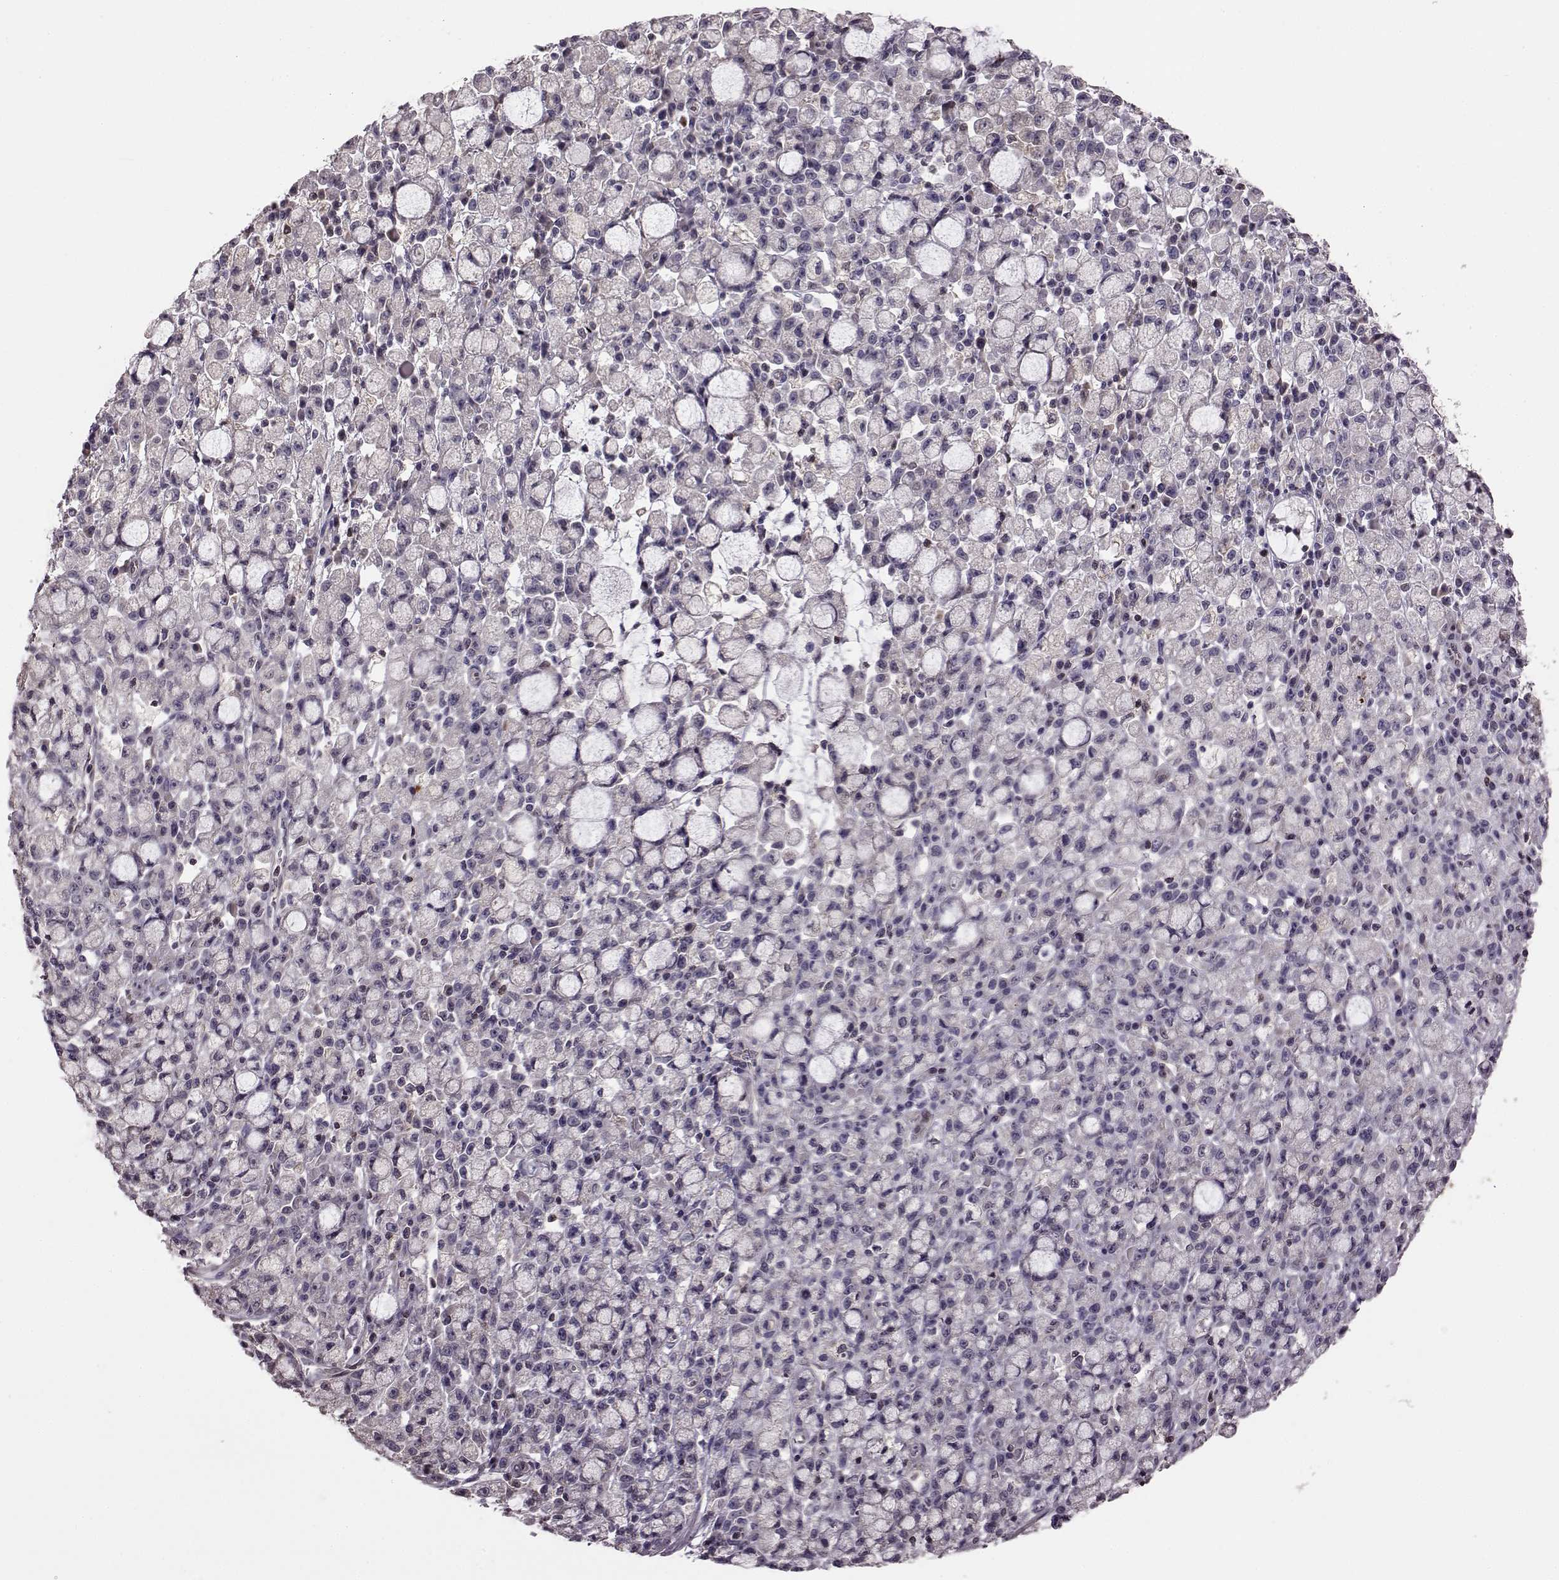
{"staining": {"intensity": "negative", "quantity": "none", "location": "none"}, "tissue": "stomach cancer", "cell_type": "Tumor cells", "image_type": "cancer", "snomed": [{"axis": "morphology", "description": "Adenocarcinoma, NOS"}, {"axis": "topography", "description": "Stomach"}], "caption": "DAB immunohistochemical staining of stomach cancer (adenocarcinoma) reveals no significant staining in tumor cells.", "gene": "CDC42SE1", "patient": {"sex": "male", "age": 58}}